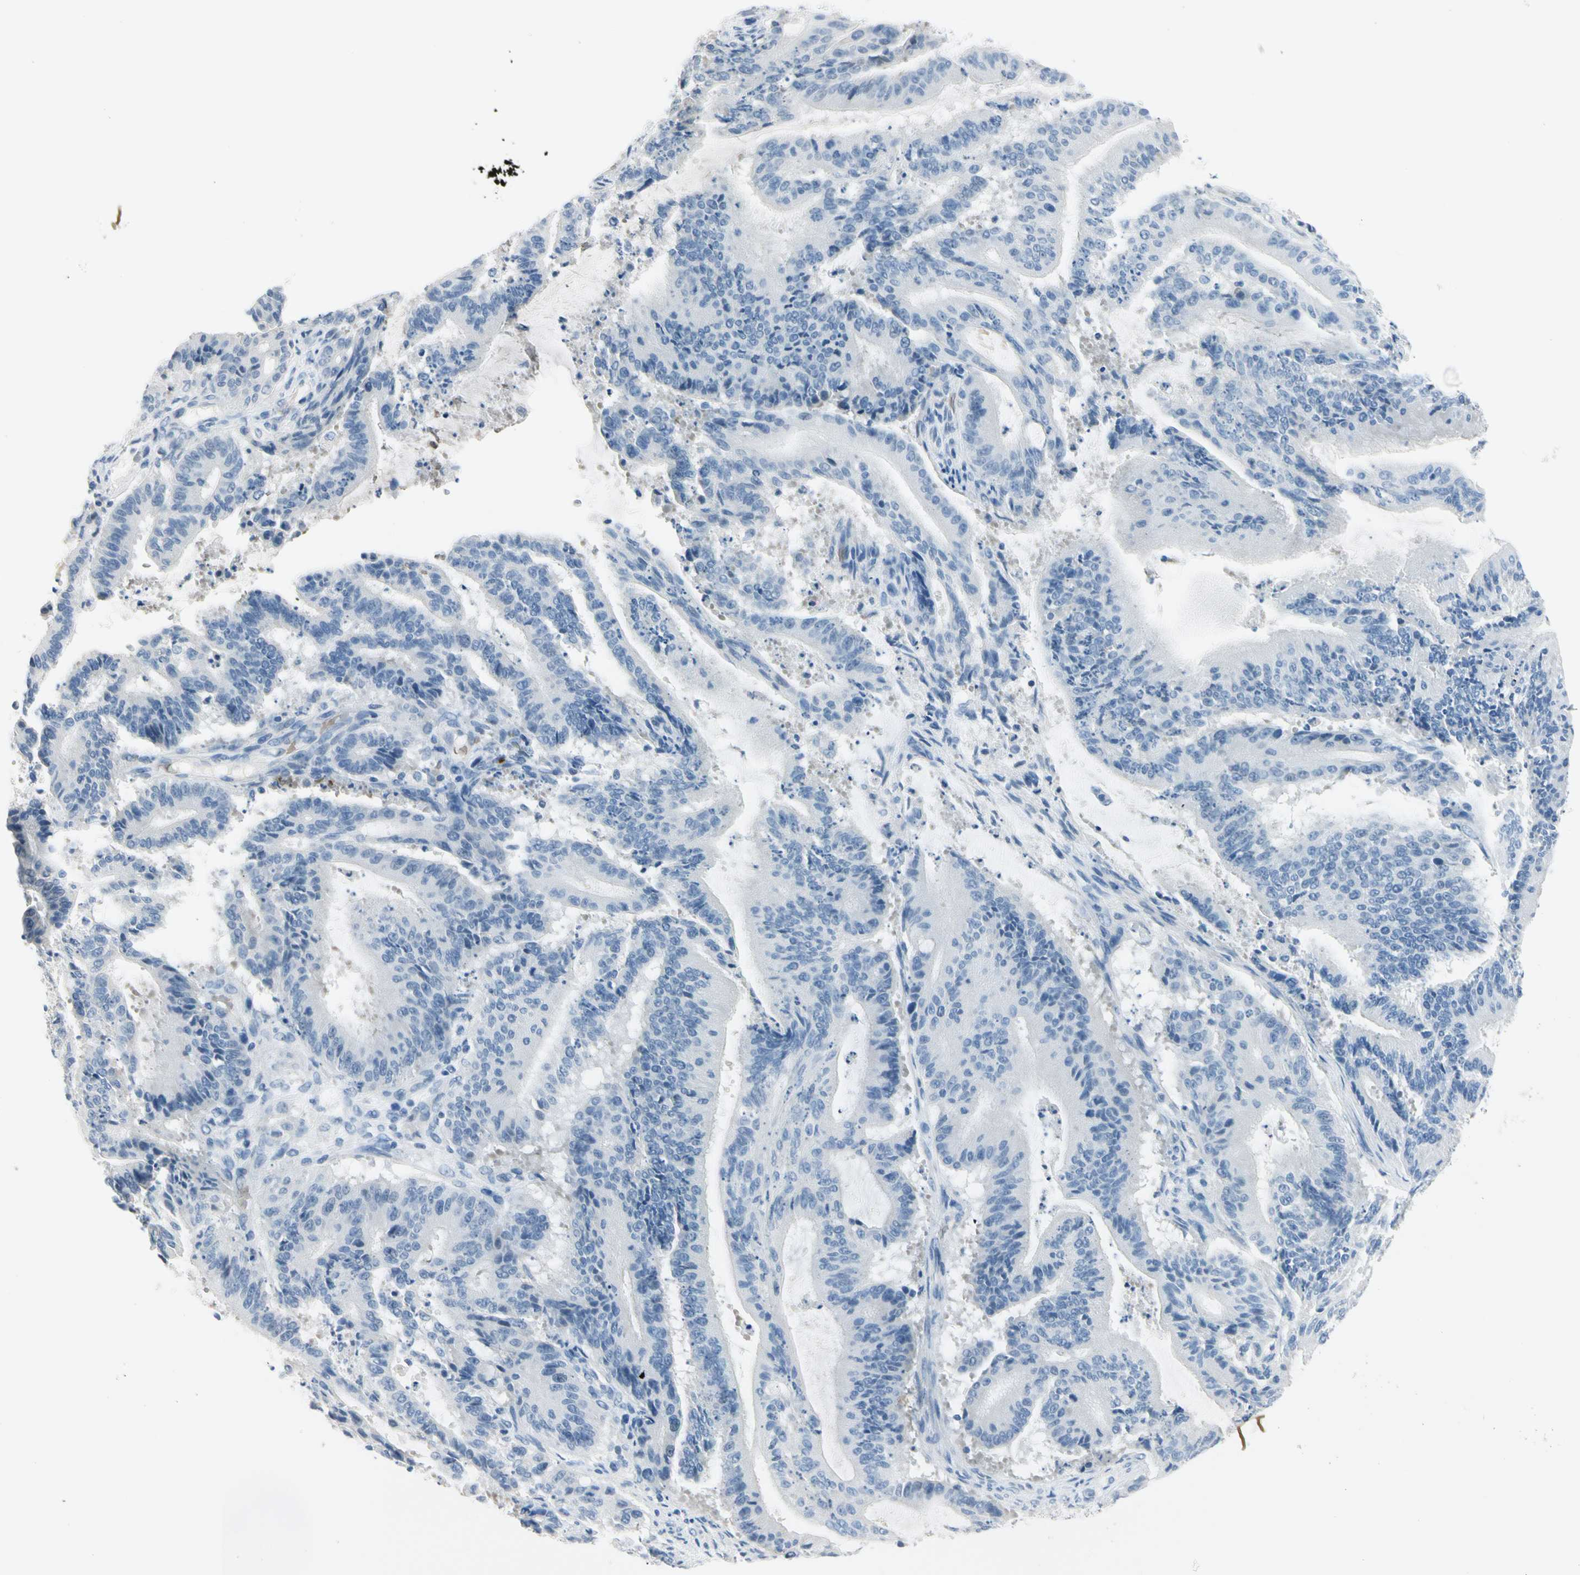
{"staining": {"intensity": "negative", "quantity": "none", "location": "none"}, "tissue": "liver cancer", "cell_type": "Tumor cells", "image_type": "cancer", "snomed": [{"axis": "morphology", "description": "Cholangiocarcinoma"}, {"axis": "topography", "description": "Liver"}], "caption": "Immunohistochemistry image of neoplastic tissue: human liver cancer stained with DAB (3,3'-diaminobenzidine) reveals no significant protein positivity in tumor cells.", "gene": "CA1", "patient": {"sex": "female", "age": 73}}